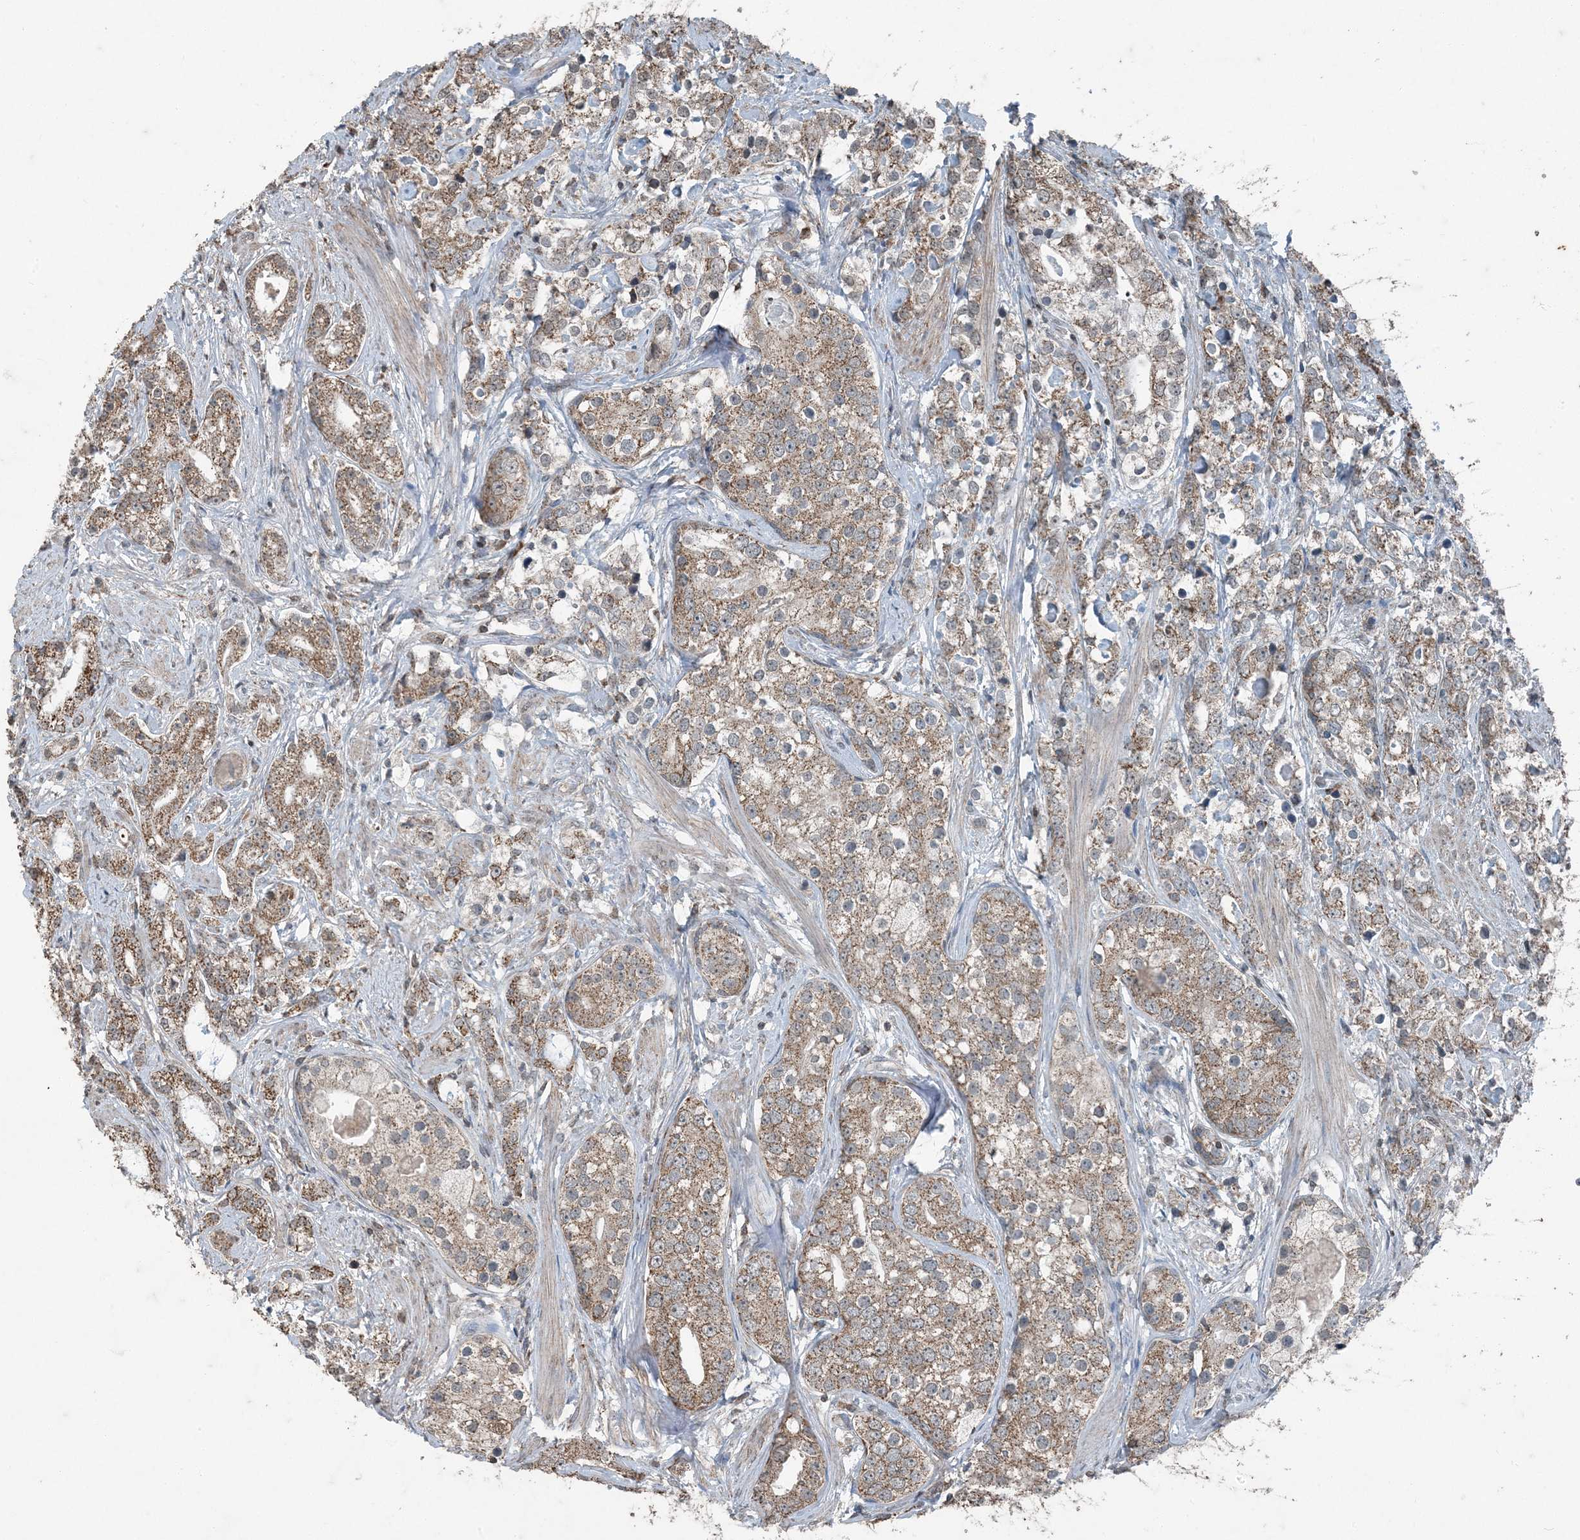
{"staining": {"intensity": "moderate", "quantity": ">75%", "location": "cytoplasmic/membranous"}, "tissue": "prostate cancer", "cell_type": "Tumor cells", "image_type": "cancer", "snomed": [{"axis": "morphology", "description": "Adenocarcinoma, High grade"}, {"axis": "topography", "description": "Prostate"}], "caption": "Protein analysis of prostate cancer tissue reveals moderate cytoplasmic/membranous positivity in approximately >75% of tumor cells.", "gene": "GNL1", "patient": {"sex": "male", "age": 69}}